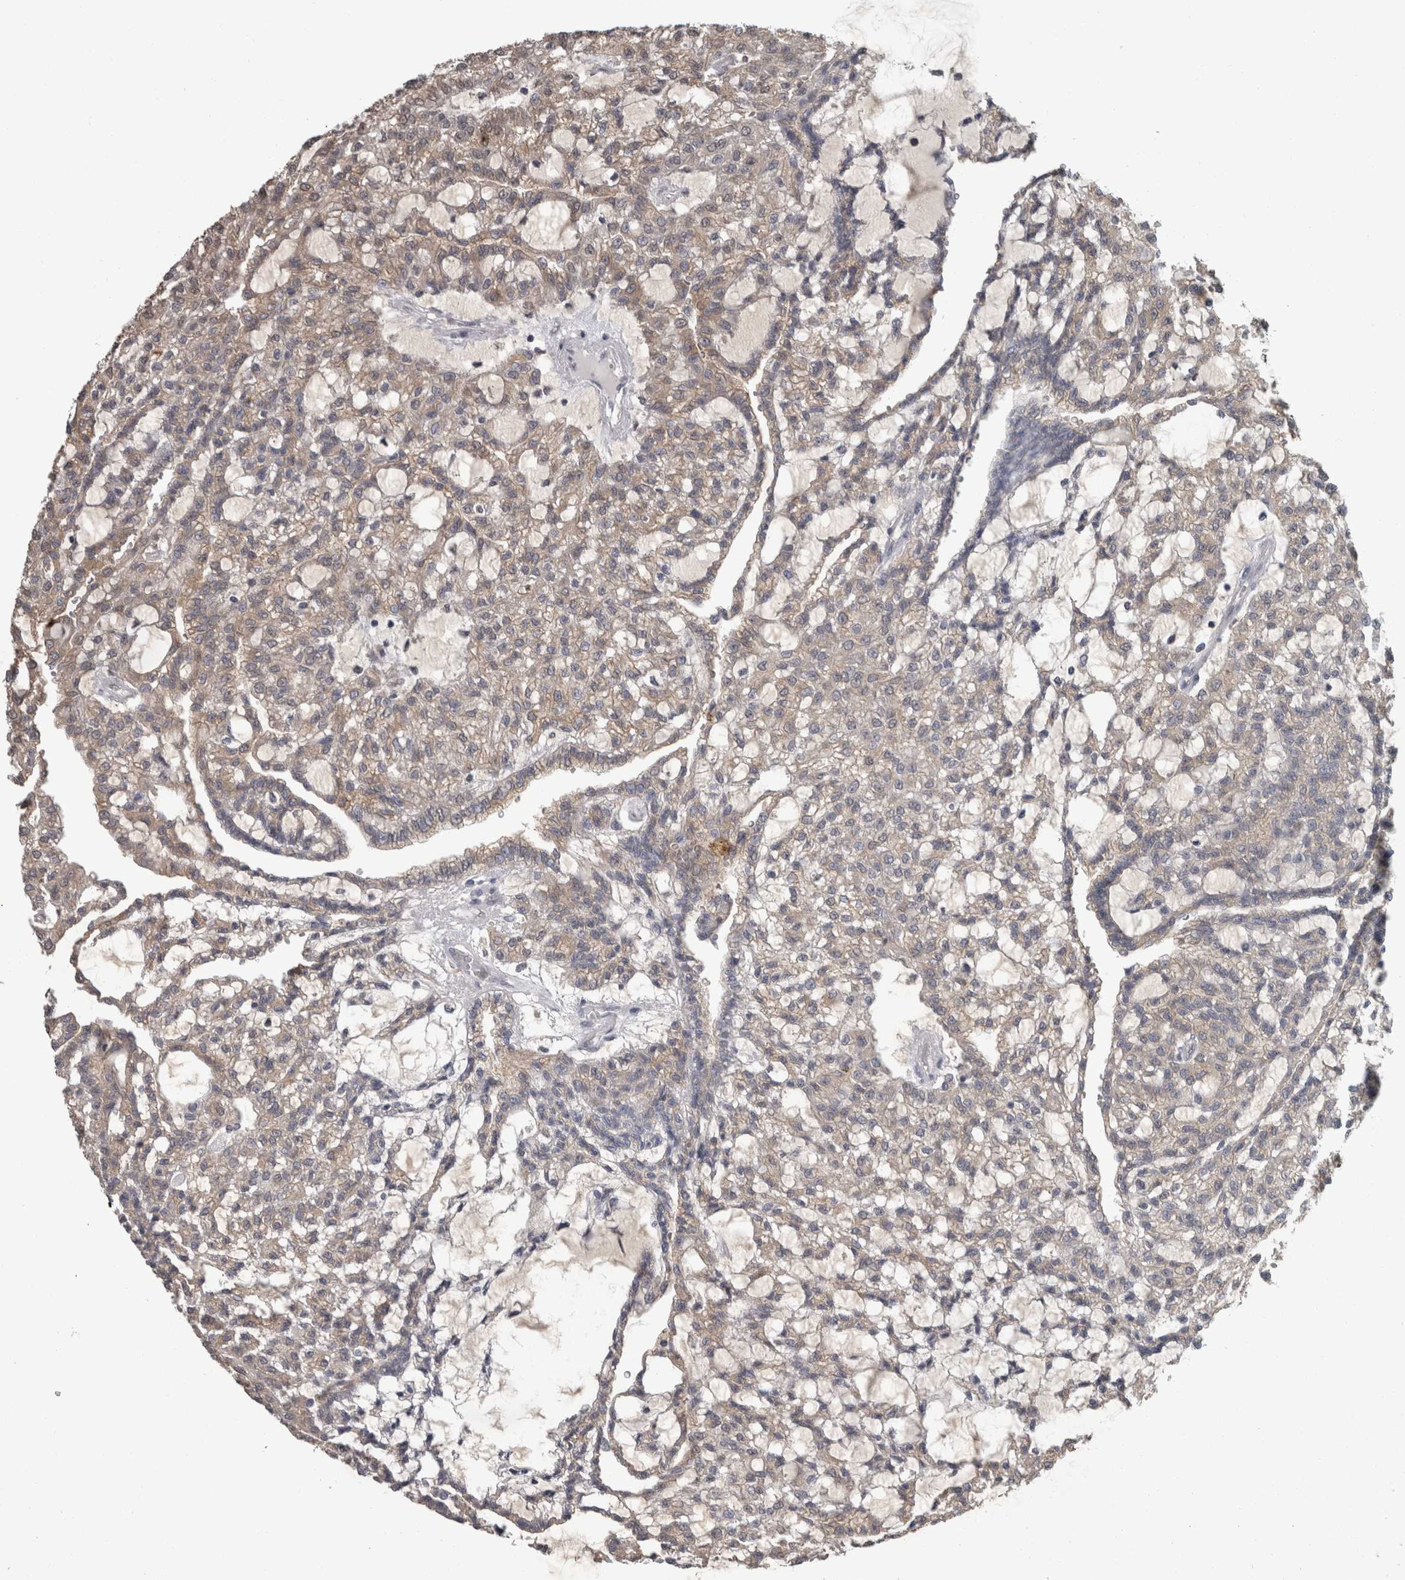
{"staining": {"intensity": "weak", "quantity": "<25%", "location": "cytoplasmic/membranous,nuclear"}, "tissue": "renal cancer", "cell_type": "Tumor cells", "image_type": "cancer", "snomed": [{"axis": "morphology", "description": "Adenocarcinoma, NOS"}, {"axis": "topography", "description": "Kidney"}], "caption": "Histopathology image shows no protein staining in tumor cells of adenocarcinoma (renal) tissue.", "gene": "PIK3AP1", "patient": {"sex": "male", "age": 63}}